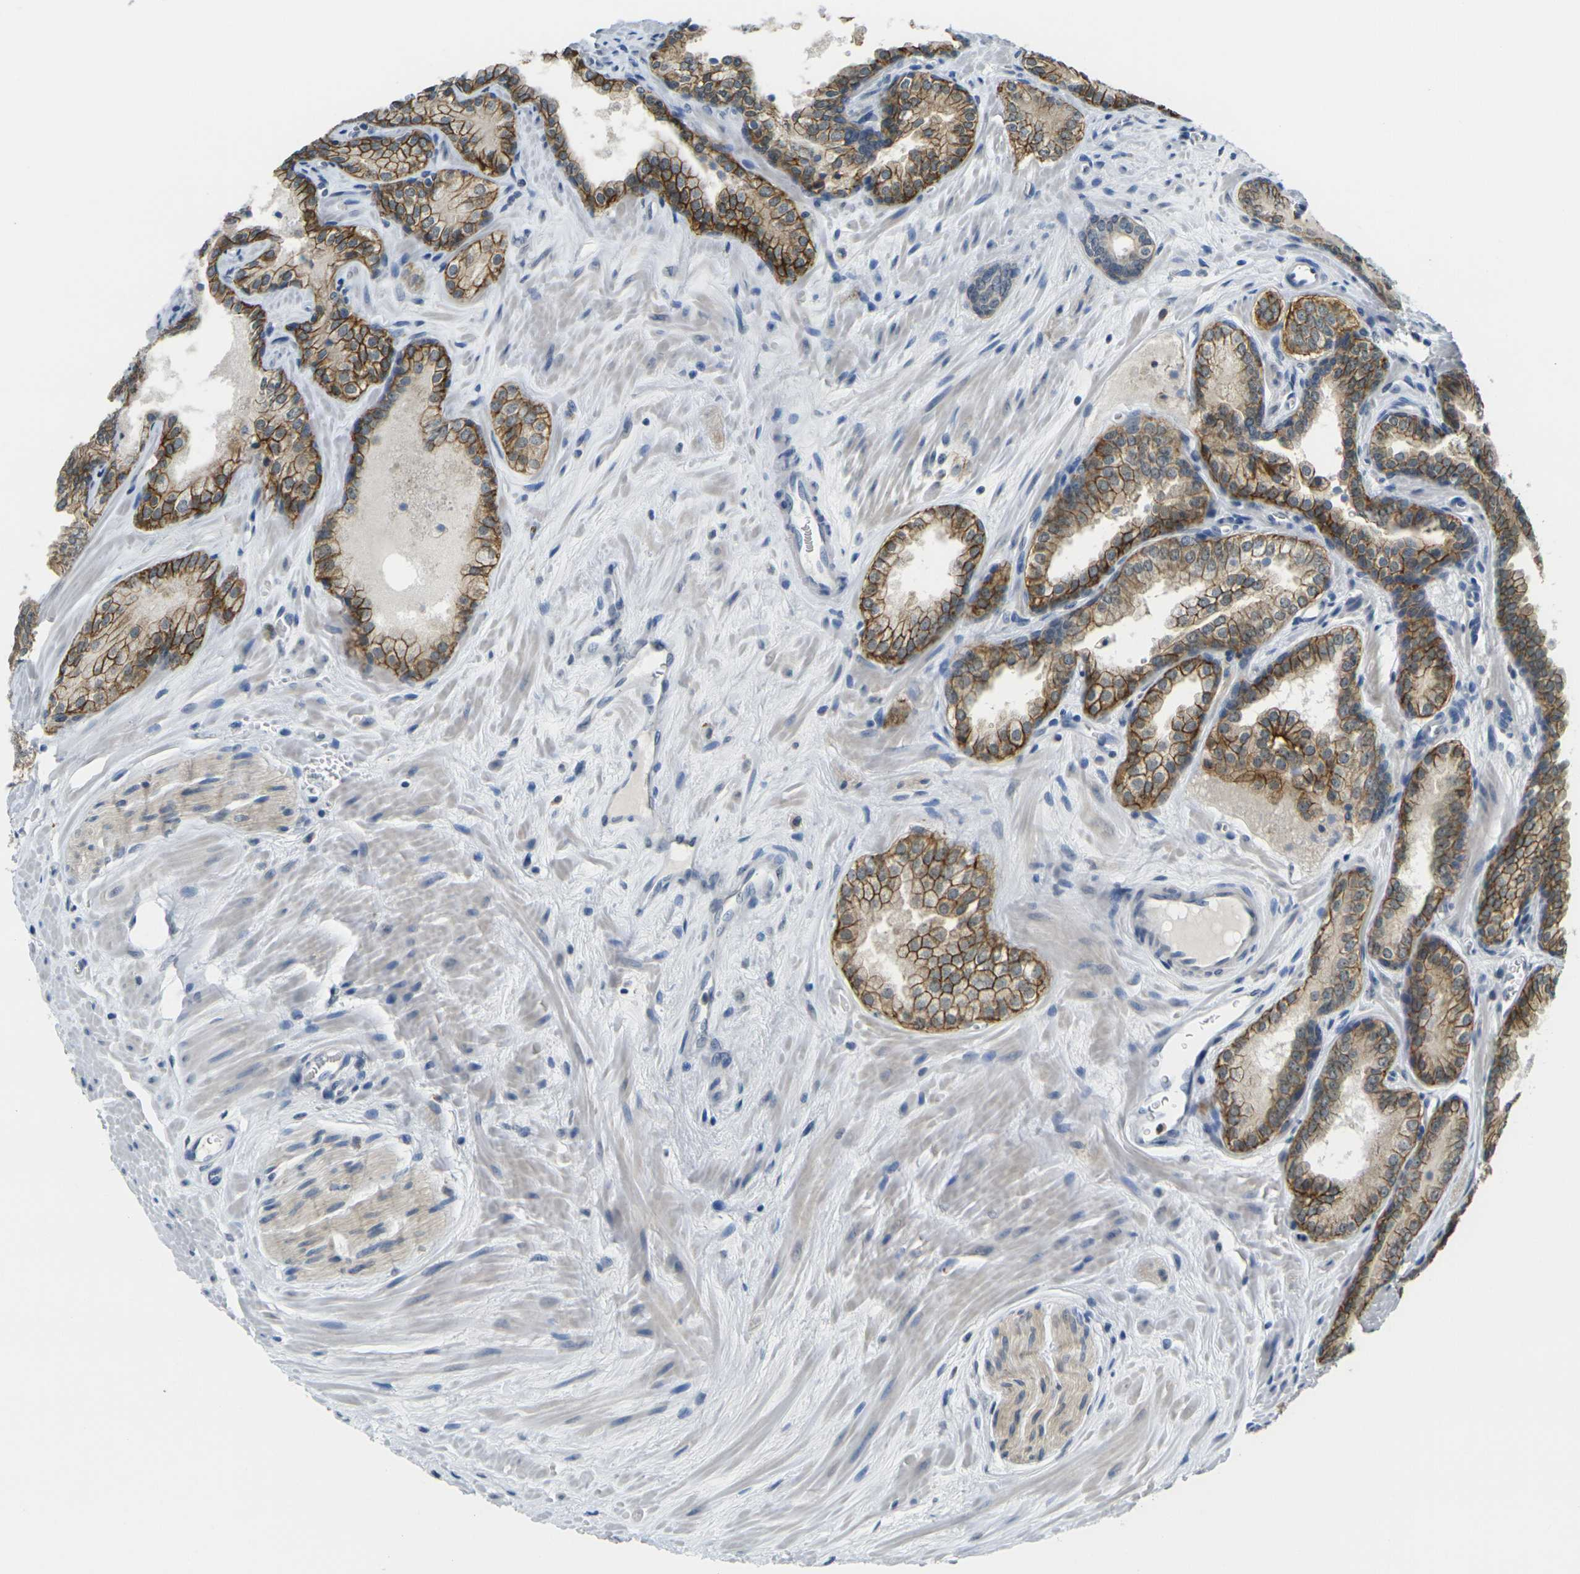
{"staining": {"intensity": "strong", "quantity": ">75%", "location": "cytoplasmic/membranous"}, "tissue": "prostate cancer", "cell_type": "Tumor cells", "image_type": "cancer", "snomed": [{"axis": "morphology", "description": "Adenocarcinoma, Low grade"}, {"axis": "topography", "description": "Prostate"}], "caption": "An image of prostate cancer (adenocarcinoma (low-grade)) stained for a protein shows strong cytoplasmic/membranous brown staining in tumor cells. The protein is stained brown, and the nuclei are stained in blue (DAB IHC with brightfield microscopy, high magnification).", "gene": "SPTBN2", "patient": {"sex": "male", "age": 60}}